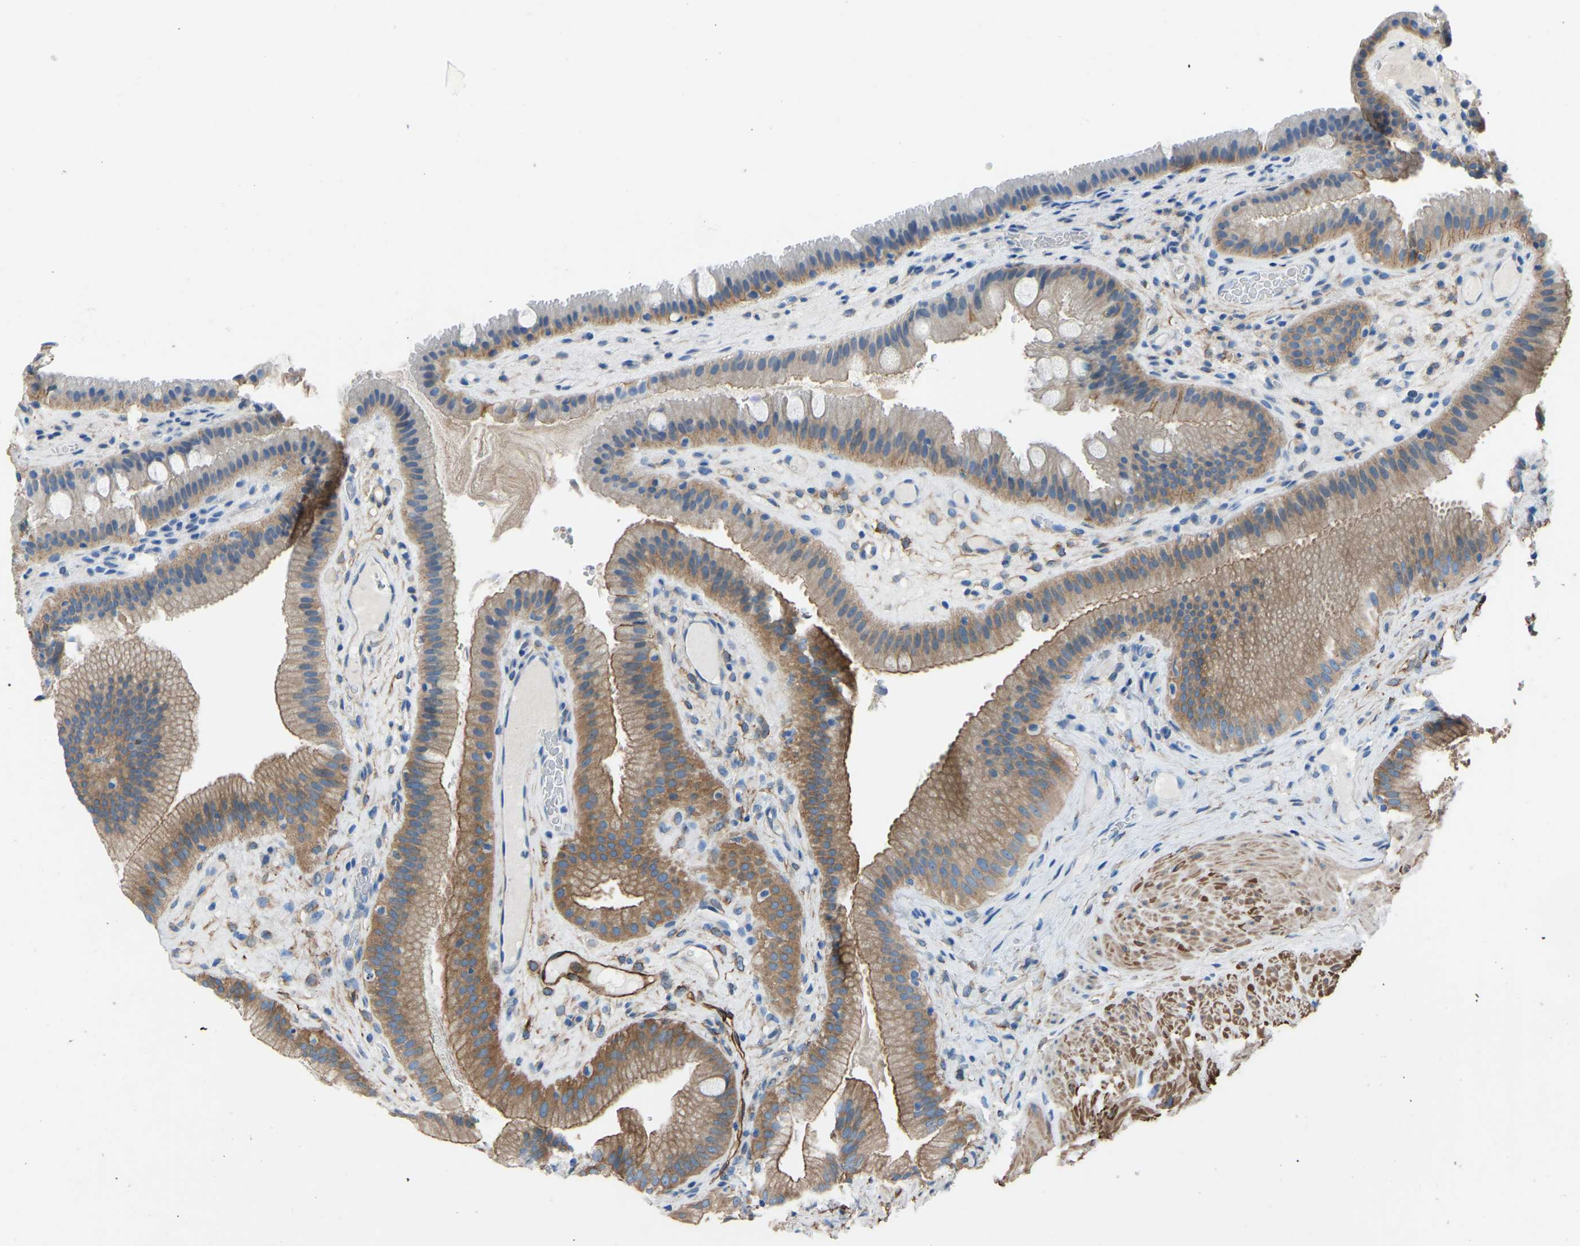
{"staining": {"intensity": "moderate", "quantity": ">75%", "location": "cytoplasmic/membranous"}, "tissue": "gallbladder", "cell_type": "Glandular cells", "image_type": "normal", "snomed": [{"axis": "morphology", "description": "Normal tissue, NOS"}, {"axis": "topography", "description": "Gallbladder"}], "caption": "Immunohistochemistry (IHC) (DAB) staining of benign gallbladder displays moderate cytoplasmic/membranous protein positivity in approximately >75% of glandular cells. The protein is shown in brown color, while the nuclei are stained blue.", "gene": "MYH10", "patient": {"sex": "male", "age": 49}}